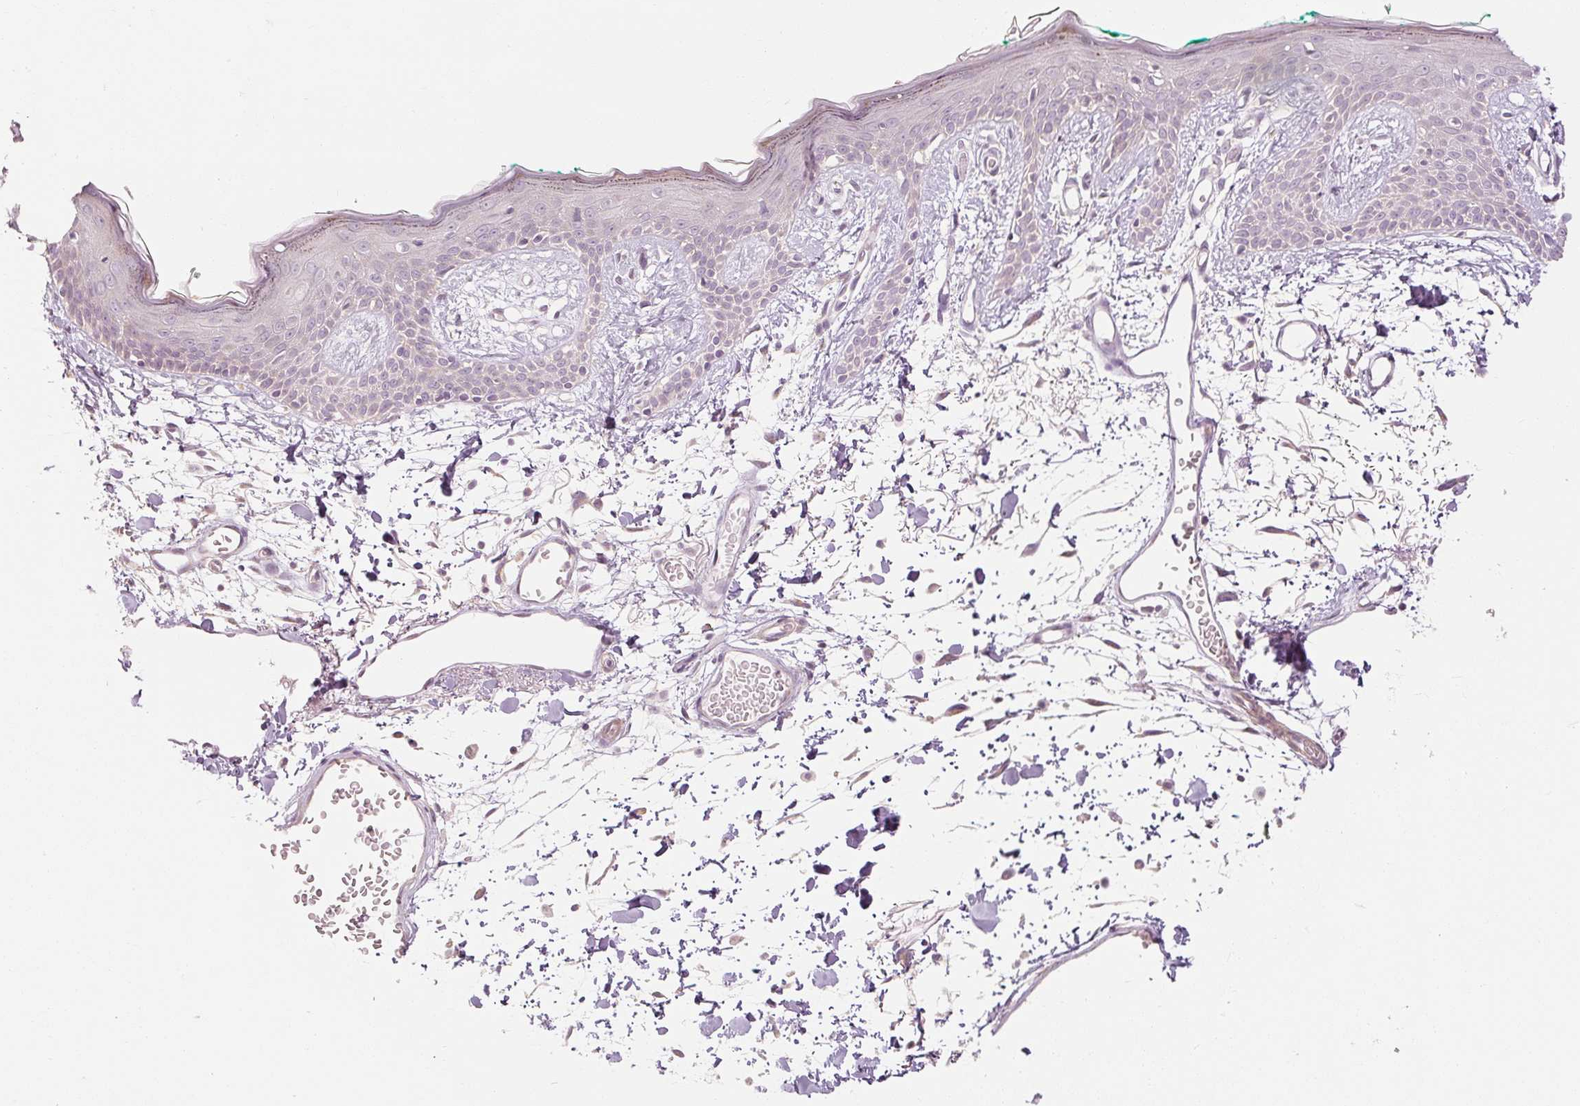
{"staining": {"intensity": "negative", "quantity": "none", "location": "none"}, "tissue": "skin", "cell_type": "Fibroblasts", "image_type": "normal", "snomed": [{"axis": "morphology", "description": "Normal tissue, NOS"}, {"axis": "topography", "description": "Skin"}], "caption": "This image is of benign skin stained with IHC to label a protein in brown with the nuclei are counter-stained blue. There is no expression in fibroblasts. (Immunohistochemistry (ihc), brightfield microscopy, high magnification).", "gene": "CAPN3", "patient": {"sex": "male", "age": 79}}